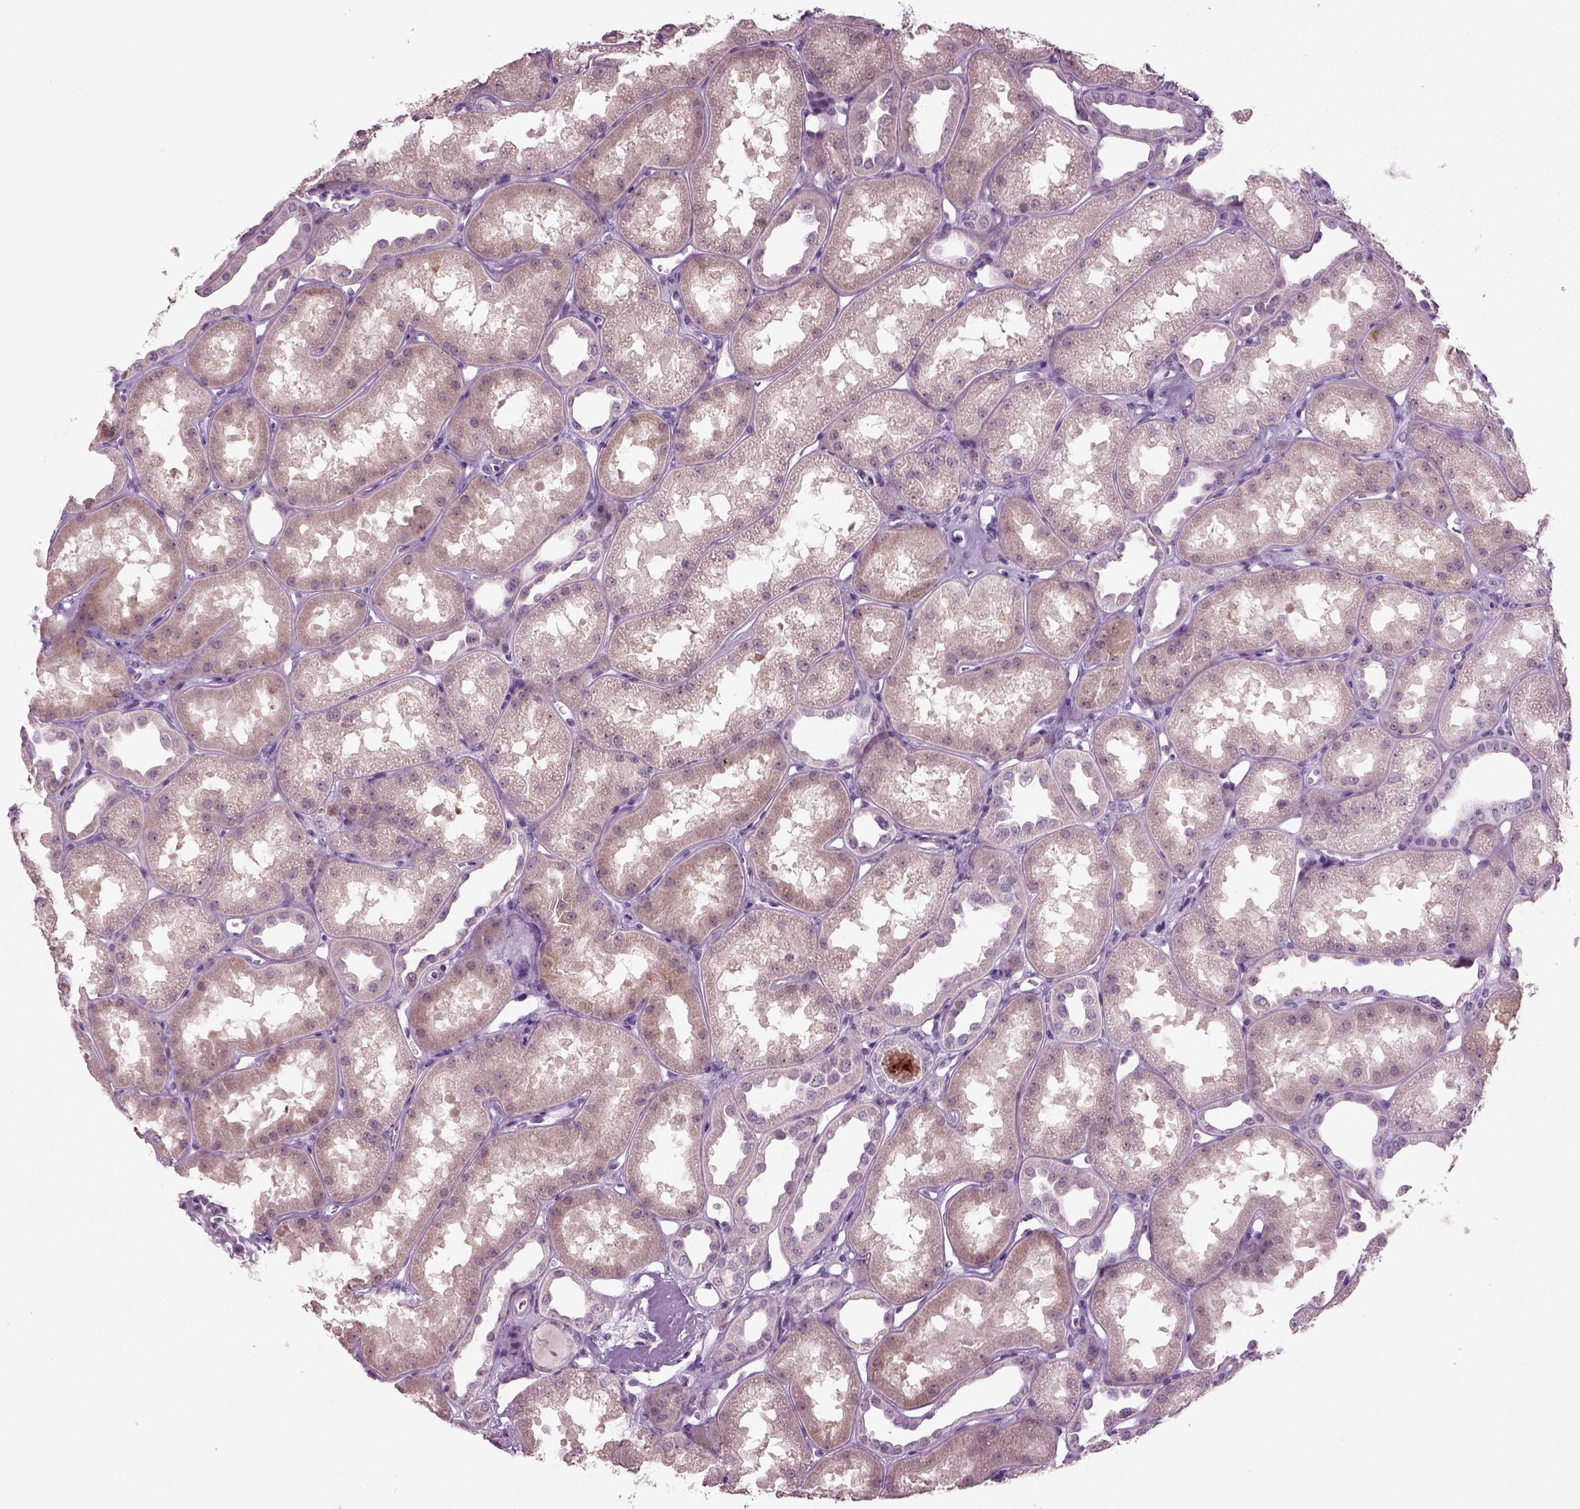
{"staining": {"intensity": "negative", "quantity": "none", "location": "none"}, "tissue": "kidney", "cell_type": "Cells in glomeruli", "image_type": "normal", "snomed": [{"axis": "morphology", "description": "Normal tissue, NOS"}, {"axis": "topography", "description": "Kidney"}], "caption": "This micrograph is of benign kidney stained with immunohistochemistry to label a protein in brown with the nuclei are counter-stained blue. There is no staining in cells in glomeruli.", "gene": "SYNGAP1", "patient": {"sex": "male", "age": 61}}